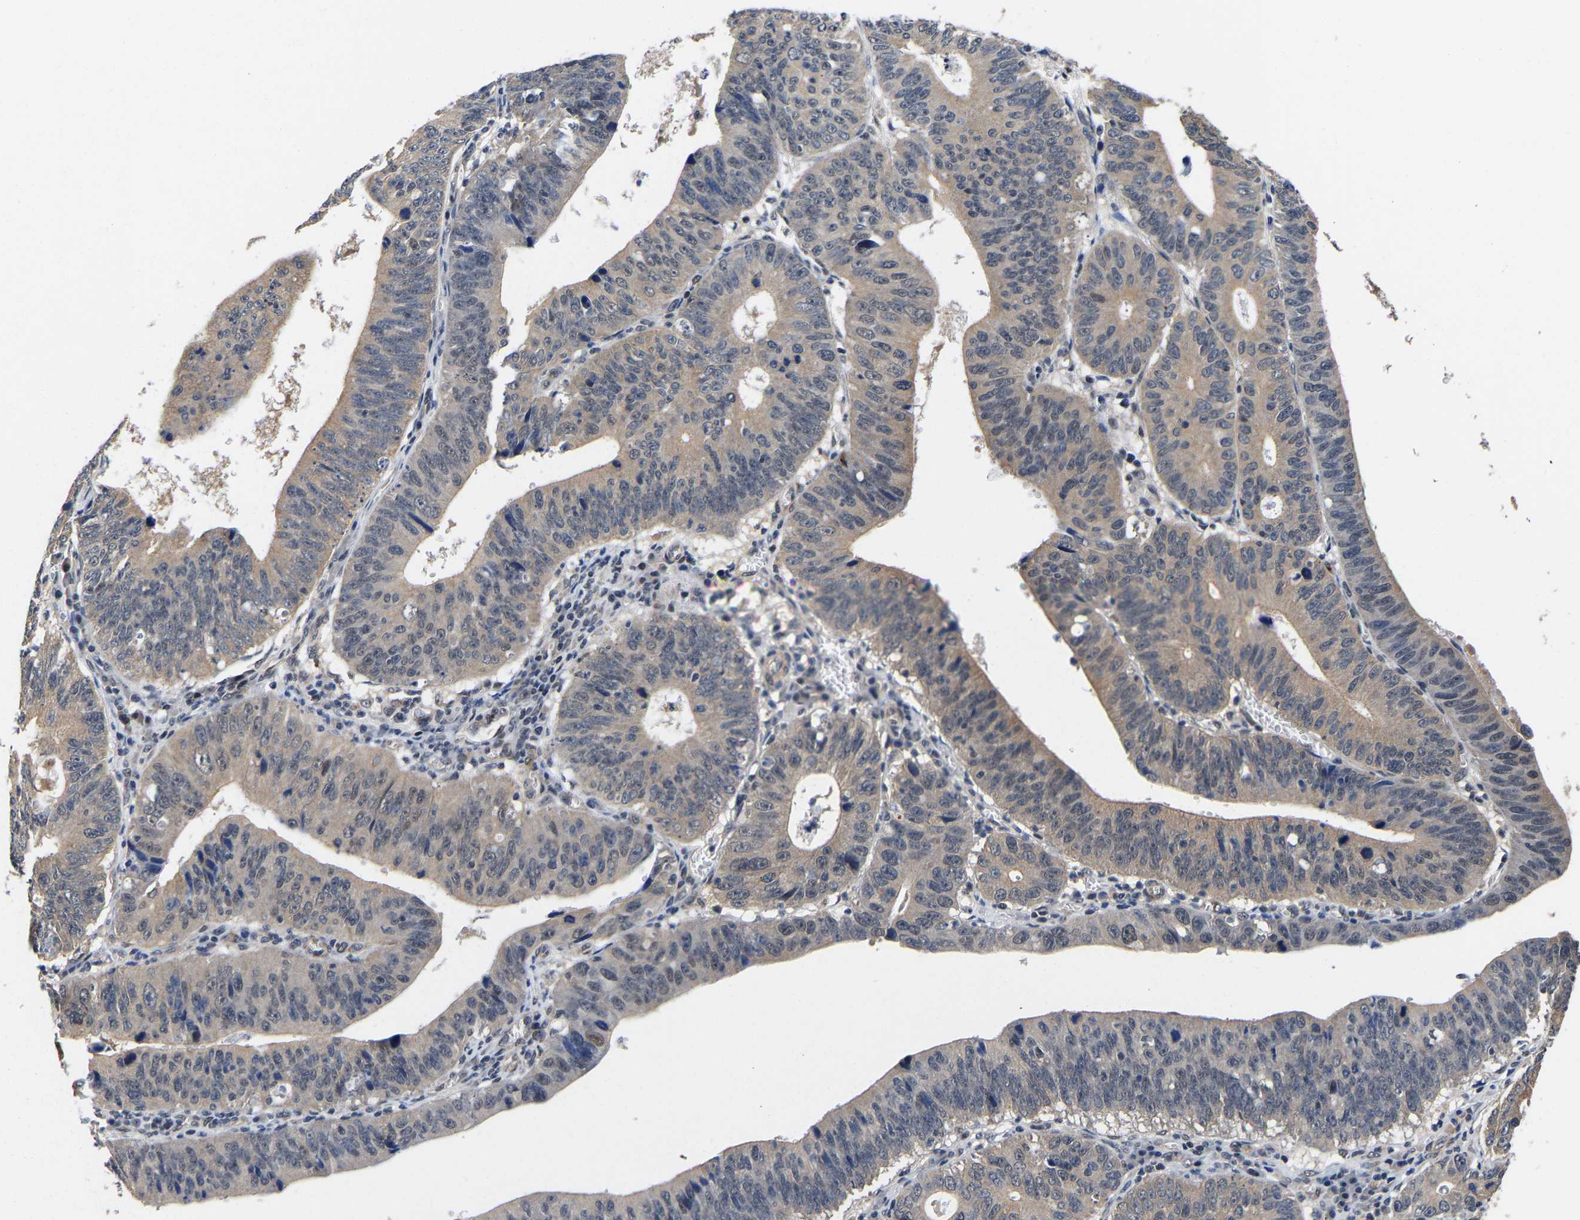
{"staining": {"intensity": "weak", "quantity": "<25%", "location": "cytoplasmic/membranous"}, "tissue": "stomach cancer", "cell_type": "Tumor cells", "image_type": "cancer", "snomed": [{"axis": "morphology", "description": "Adenocarcinoma, NOS"}, {"axis": "topography", "description": "Stomach"}], "caption": "Immunohistochemistry of stomach adenocarcinoma exhibits no expression in tumor cells.", "gene": "METTL16", "patient": {"sex": "male", "age": 59}}